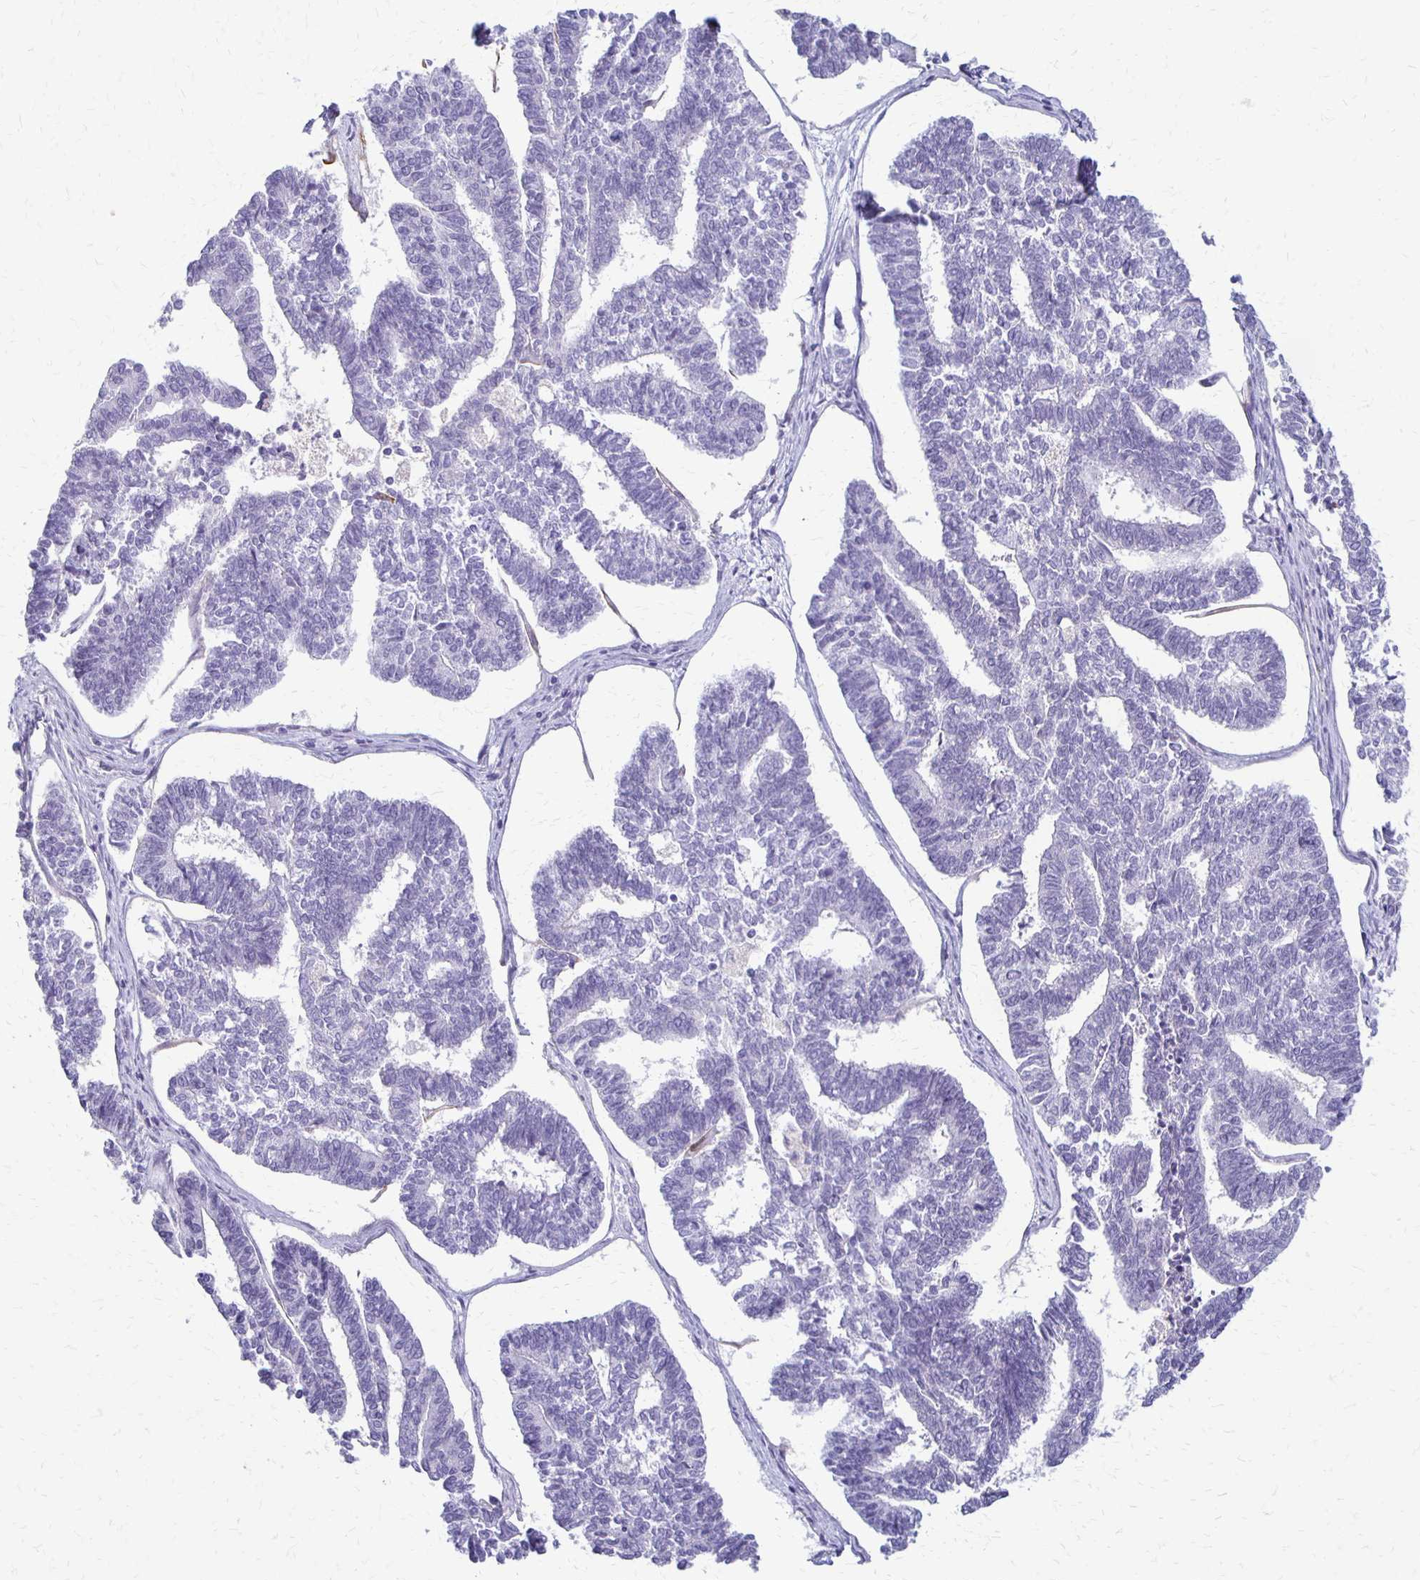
{"staining": {"intensity": "negative", "quantity": "none", "location": "none"}, "tissue": "endometrial cancer", "cell_type": "Tumor cells", "image_type": "cancer", "snomed": [{"axis": "morphology", "description": "Adenocarcinoma, NOS"}, {"axis": "topography", "description": "Endometrium"}], "caption": "Endometrial cancer (adenocarcinoma) was stained to show a protein in brown. There is no significant positivity in tumor cells. Brightfield microscopy of immunohistochemistry (IHC) stained with DAB (3,3'-diaminobenzidine) (brown) and hematoxylin (blue), captured at high magnification.", "gene": "RHOC", "patient": {"sex": "female", "age": 70}}